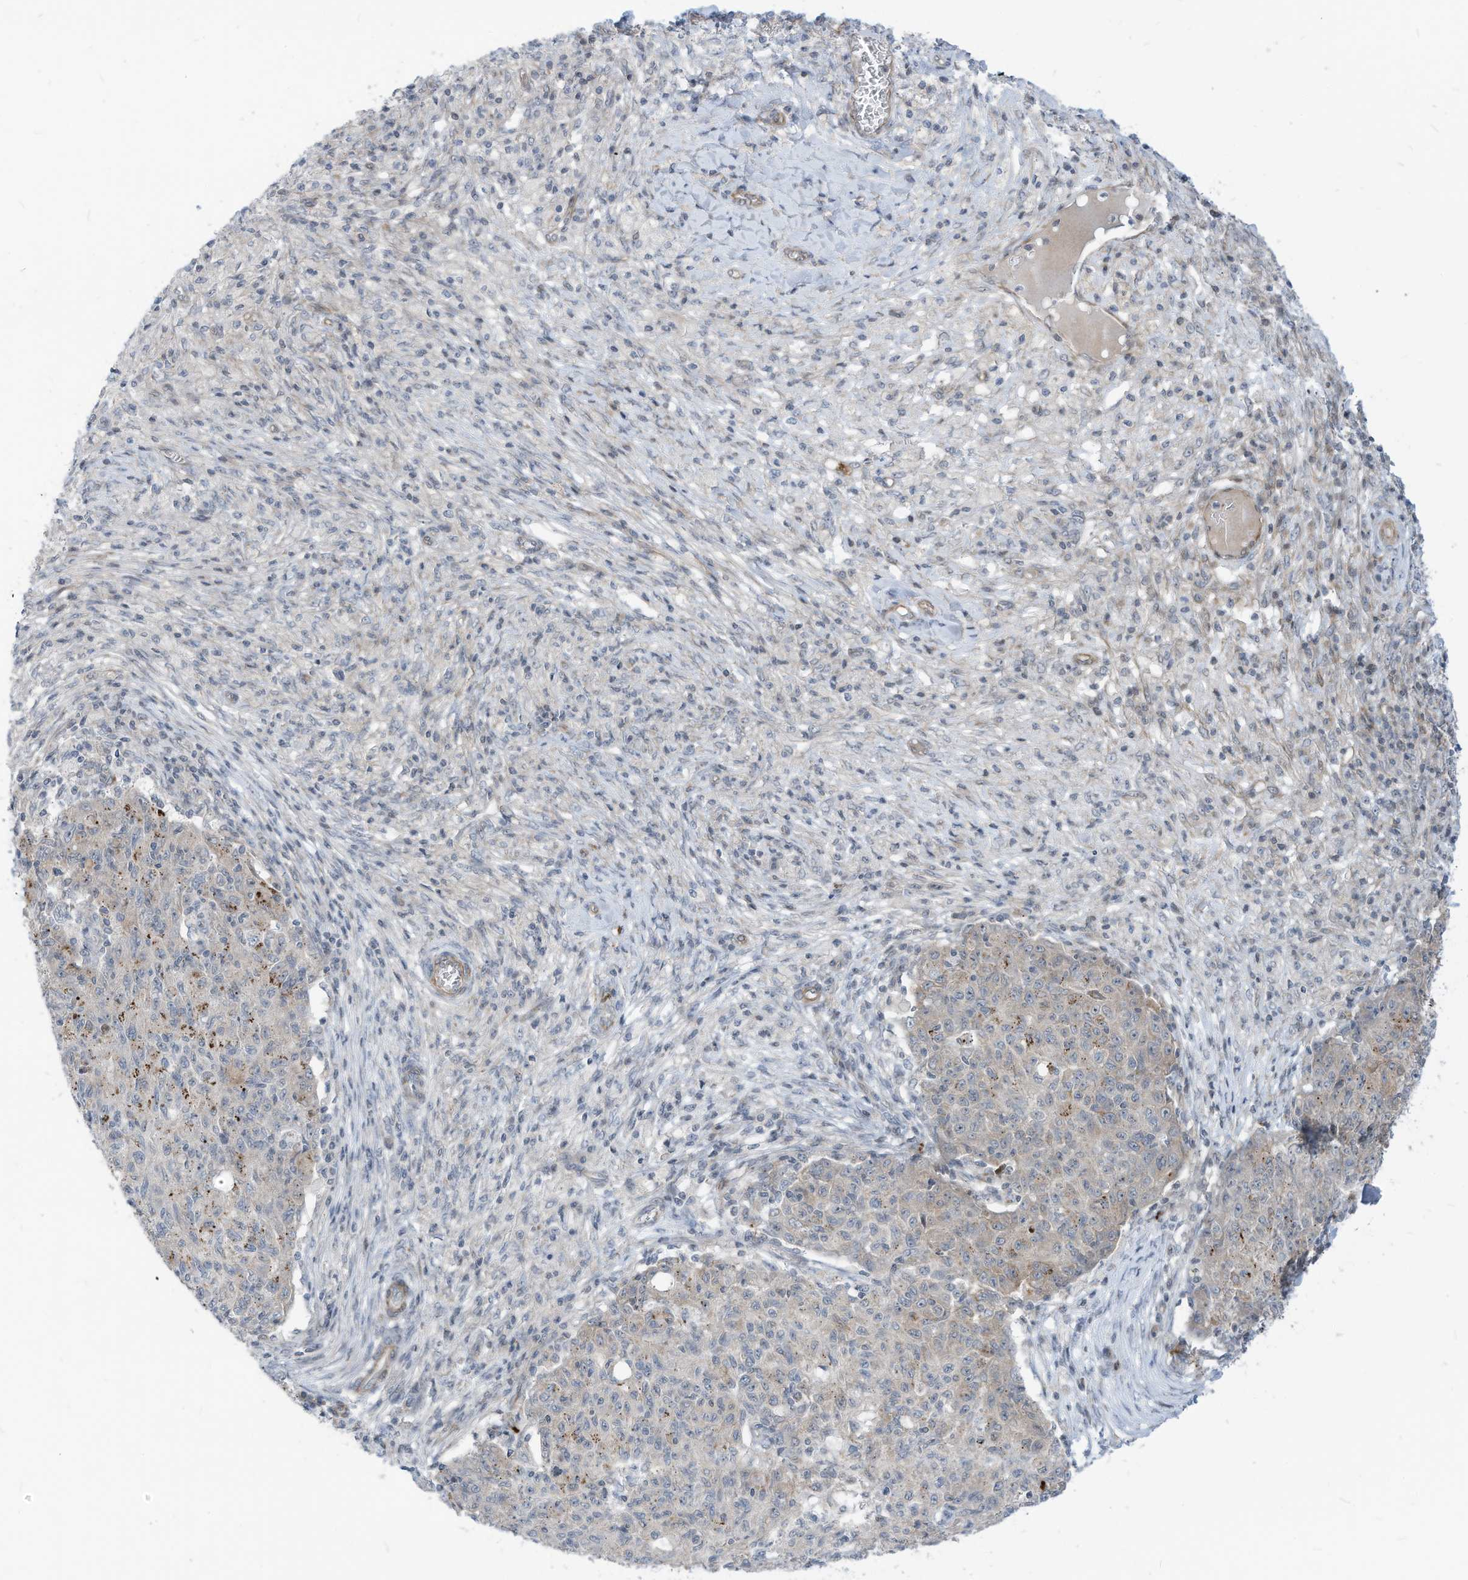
{"staining": {"intensity": "negative", "quantity": "none", "location": "none"}, "tissue": "ovarian cancer", "cell_type": "Tumor cells", "image_type": "cancer", "snomed": [{"axis": "morphology", "description": "Carcinoma, endometroid"}, {"axis": "topography", "description": "Ovary"}], "caption": "The immunohistochemistry (IHC) micrograph has no significant staining in tumor cells of ovarian endometroid carcinoma tissue.", "gene": "GPATCH3", "patient": {"sex": "female", "age": 42}}